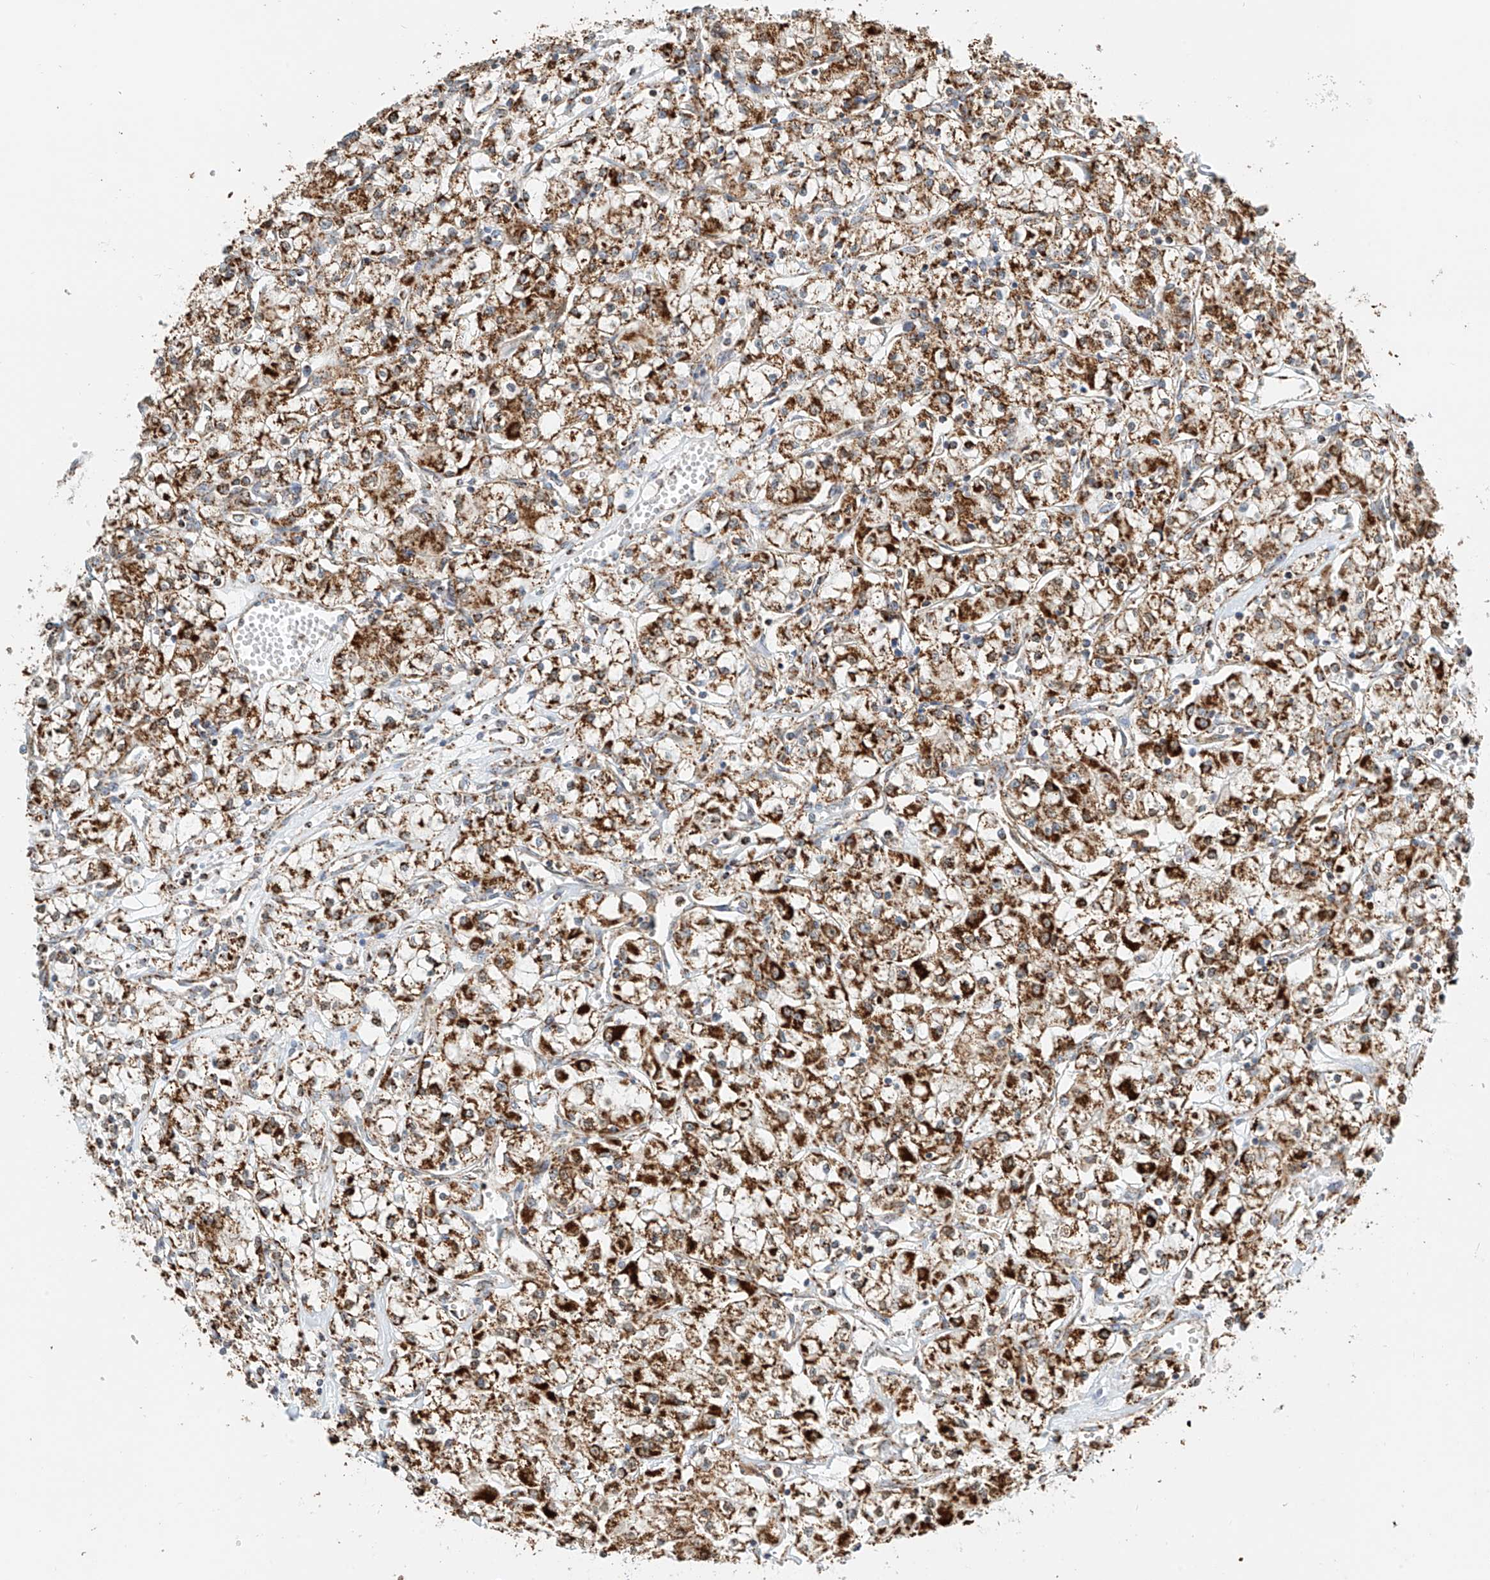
{"staining": {"intensity": "strong", "quantity": ">75%", "location": "cytoplasmic/membranous"}, "tissue": "renal cancer", "cell_type": "Tumor cells", "image_type": "cancer", "snomed": [{"axis": "morphology", "description": "Adenocarcinoma, NOS"}, {"axis": "topography", "description": "Kidney"}], "caption": "Protein expression by immunohistochemistry (IHC) demonstrates strong cytoplasmic/membranous expression in about >75% of tumor cells in renal cancer. (DAB (3,3'-diaminobenzidine) IHC, brown staining for protein, blue staining for nuclei).", "gene": "PPA2", "patient": {"sex": "female", "age": 59}}